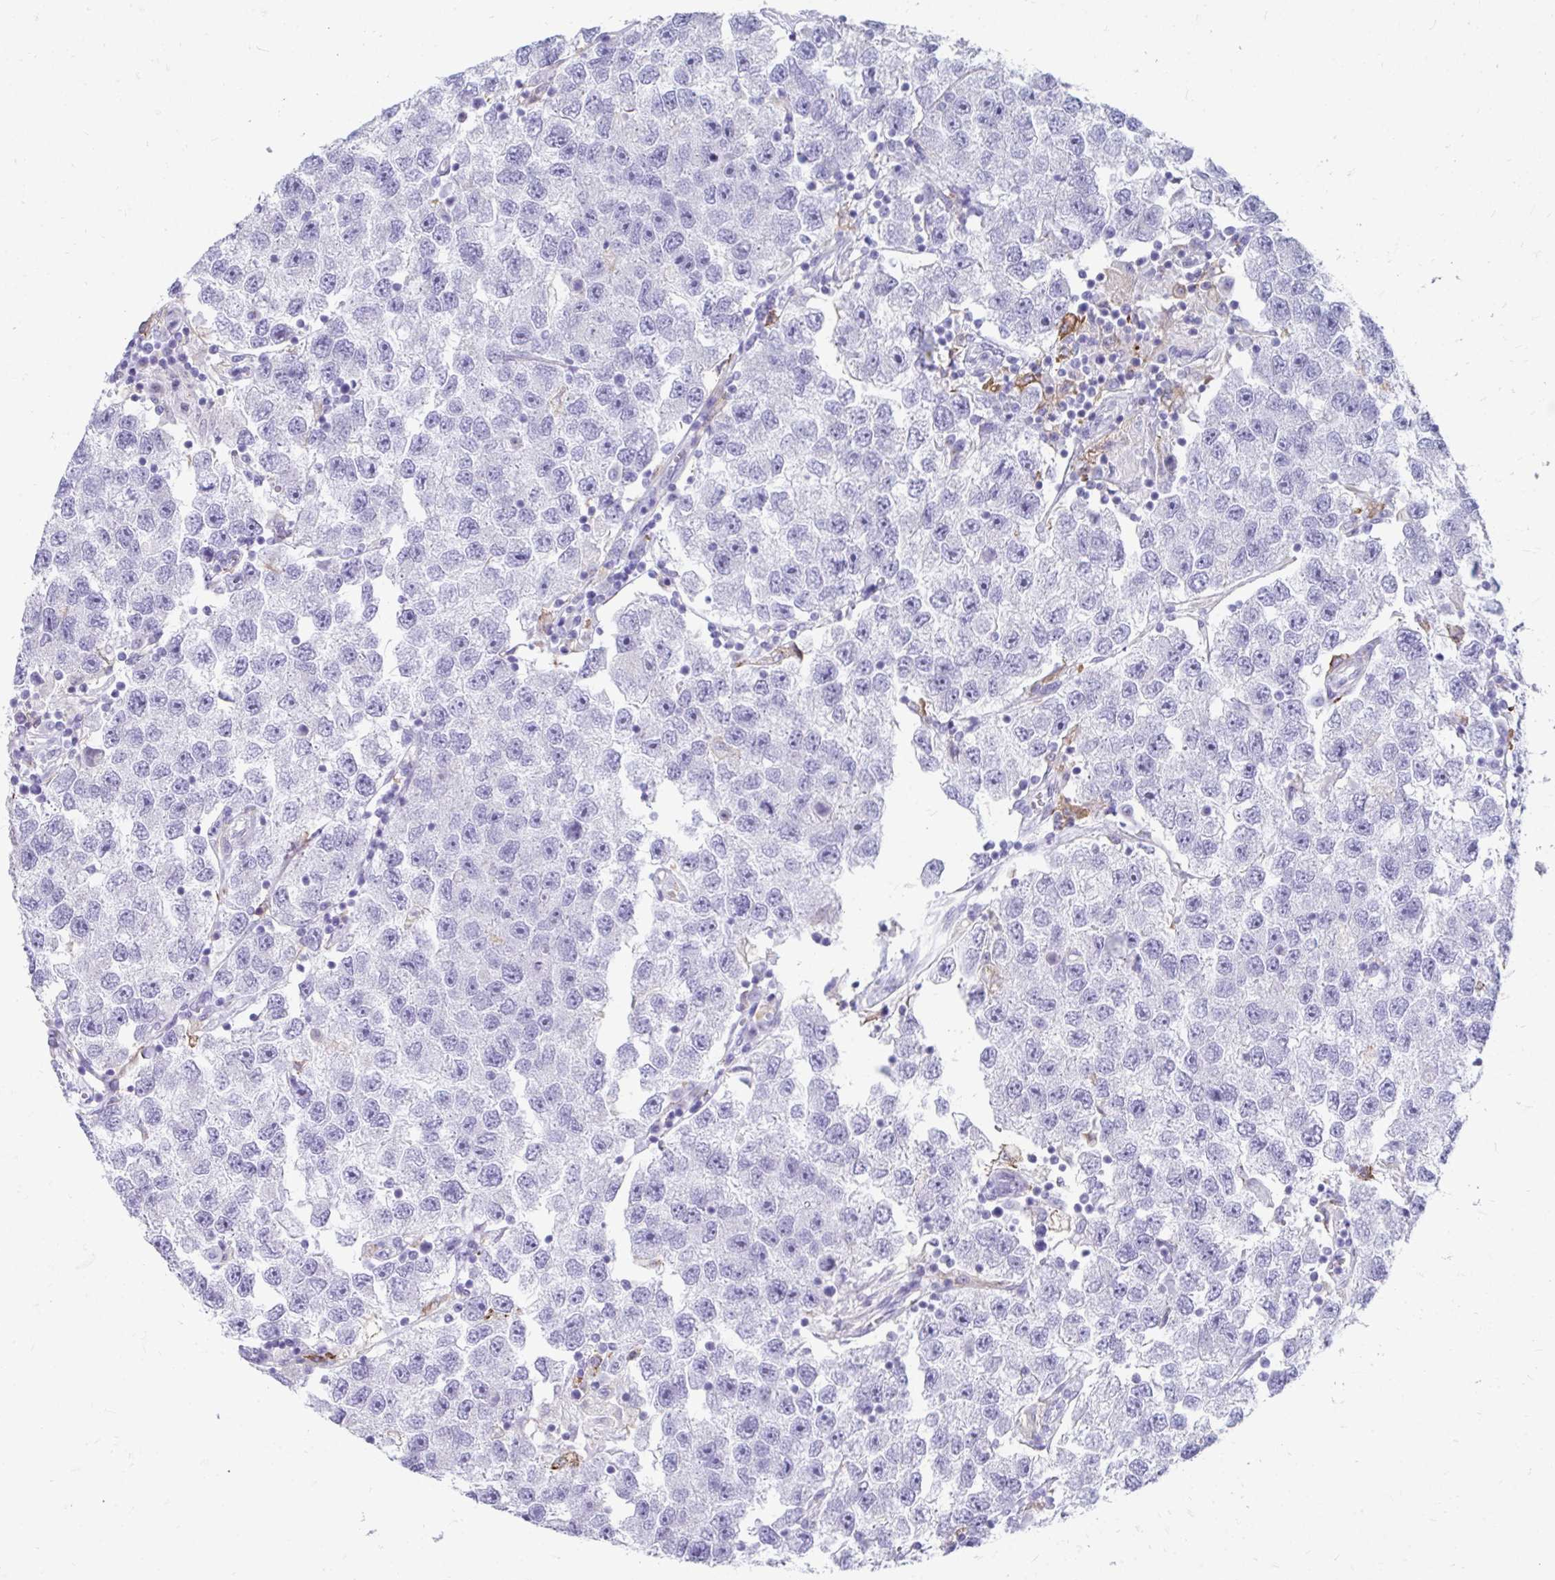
{"staining": {"intensity": "negative", "quantity": "none", "location": "none"}, "tissue": "testis cancer", "cell_type": "Tumor cells", "image_type": "cancer", "snomed": [{"axis": "morphology", "description": "Seminoma, NOS"}, {"axis": "topography", "description": "Testis"}], "caption": "IHC micrograph of neoplastic tissue: testis cancer stained with DAB (3,3'-diaminobenzidine) displays no significant protein positivity in tumor cells.", "gene": "CD163", "patient": {"sex": "male", "age": 26}}